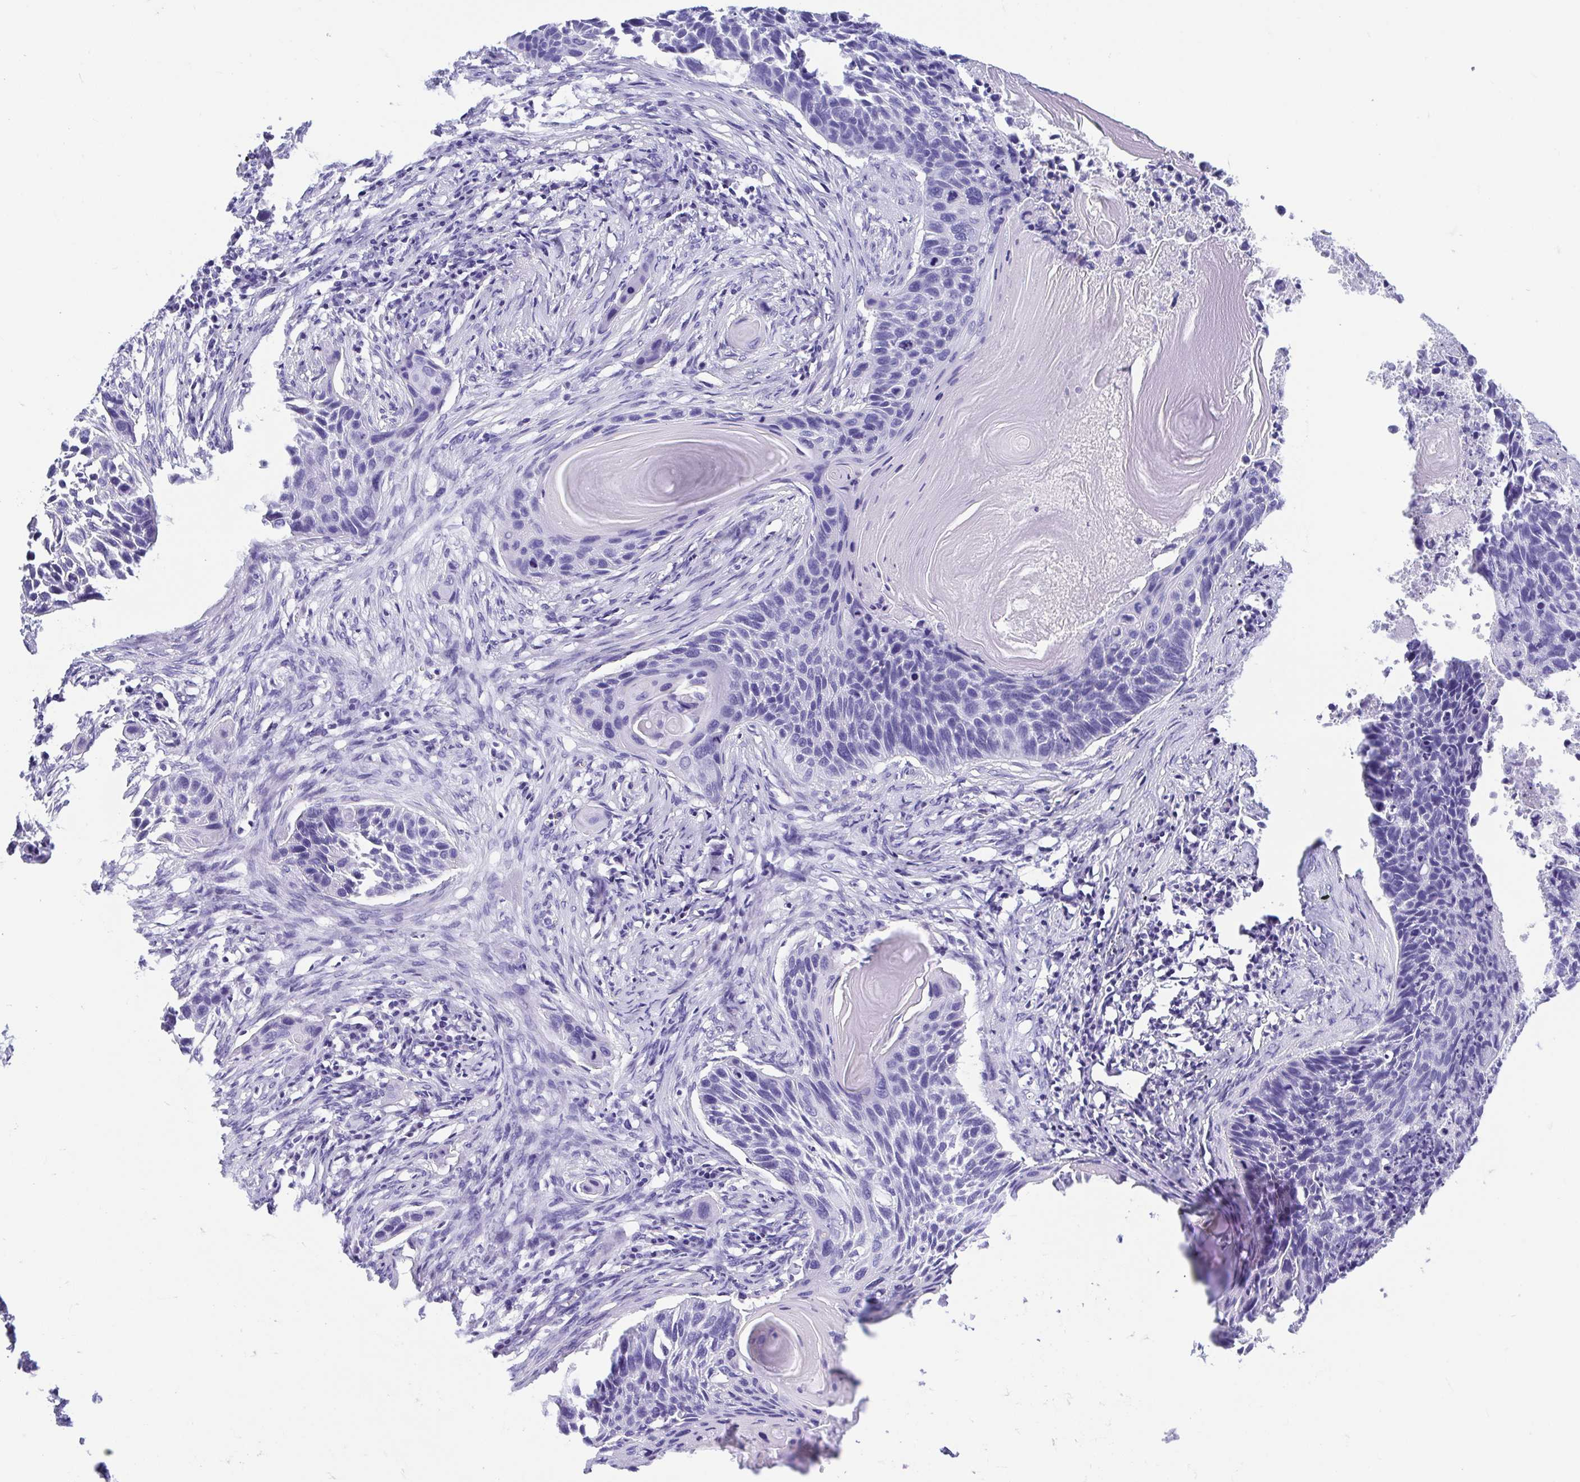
{"staining": {"intensity": "negative", "quantity": "none", "location": "none"}, "tissue": "lung cancer", "cell_type": "Tumor cells", "image_type": "cancer", "snomed": [{"axis": "morphology", "description": "Squamous cell carcinoma, NOS"}, {"axis": "topography", "description": "Lung"}], "caption": "Immunohistochemistry image of neoplastic tissue: human lung squamous cell carcinoma stained with DAB (3,3'-diaminobenzidine) displays no significant protein expression in tumor cells.", "gene": "GKN1", "patient": {"sex": "male", "age": 78}}